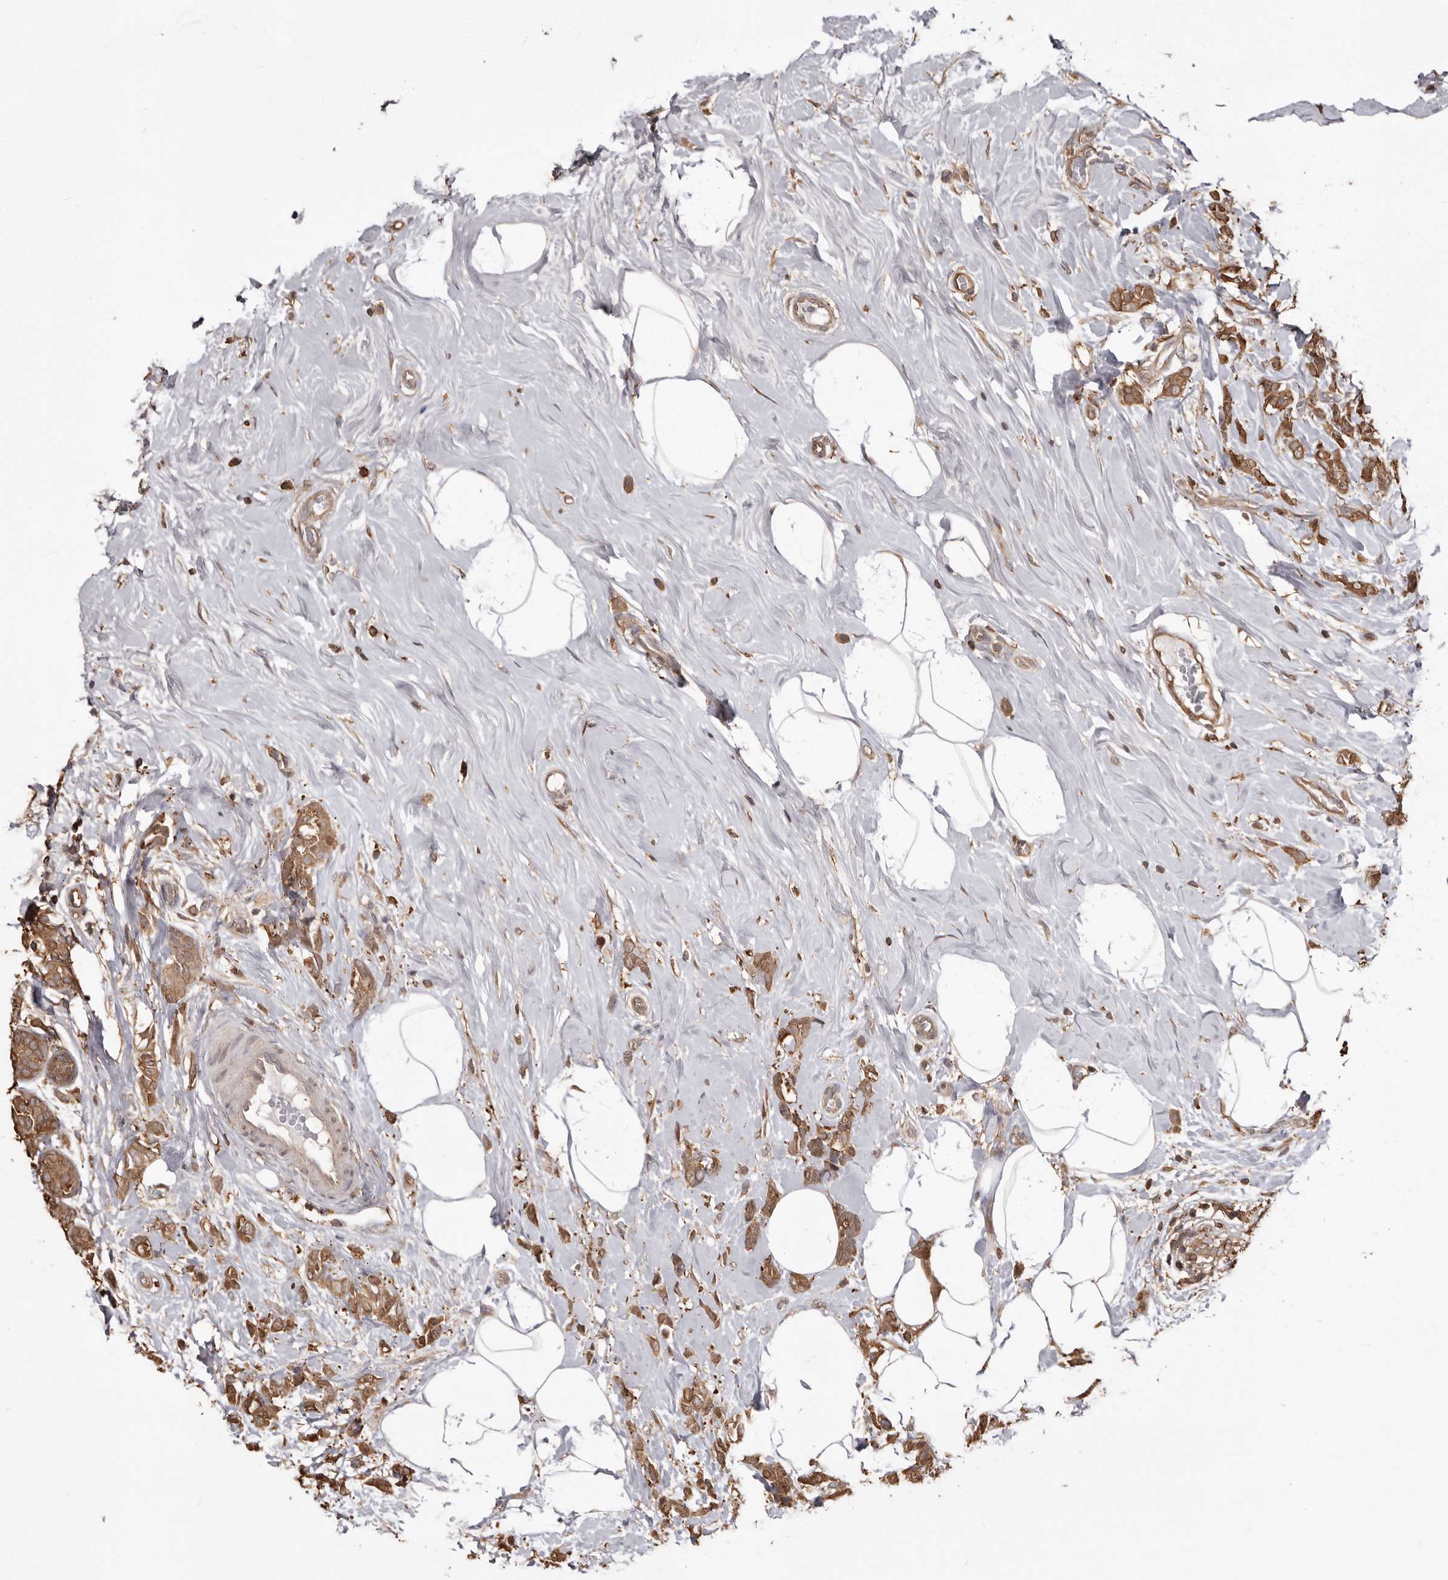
{"staining": {"intensity": "moderate", "quantity": ">75%", "location": "cytoplasmic/membranous"}, "tissue": "breast cancer", "cell_type": "Tumor cells", "image_type": "cancer", "snomed": [{"axis": "morphology", "description": "Lobular carcinoma, in situ"}, {"axis": "morphology", "description": "Lobular carcinoma"}, {"axis": "topography", "description": "Breast"}], "caption": "Moderate cytoplasmic/membranous protein positivity is appreciated in approximately >75% of tumor cells in breast cancer.", "gene": "PKM", "patient": {"sex": "female", "age": 41}}